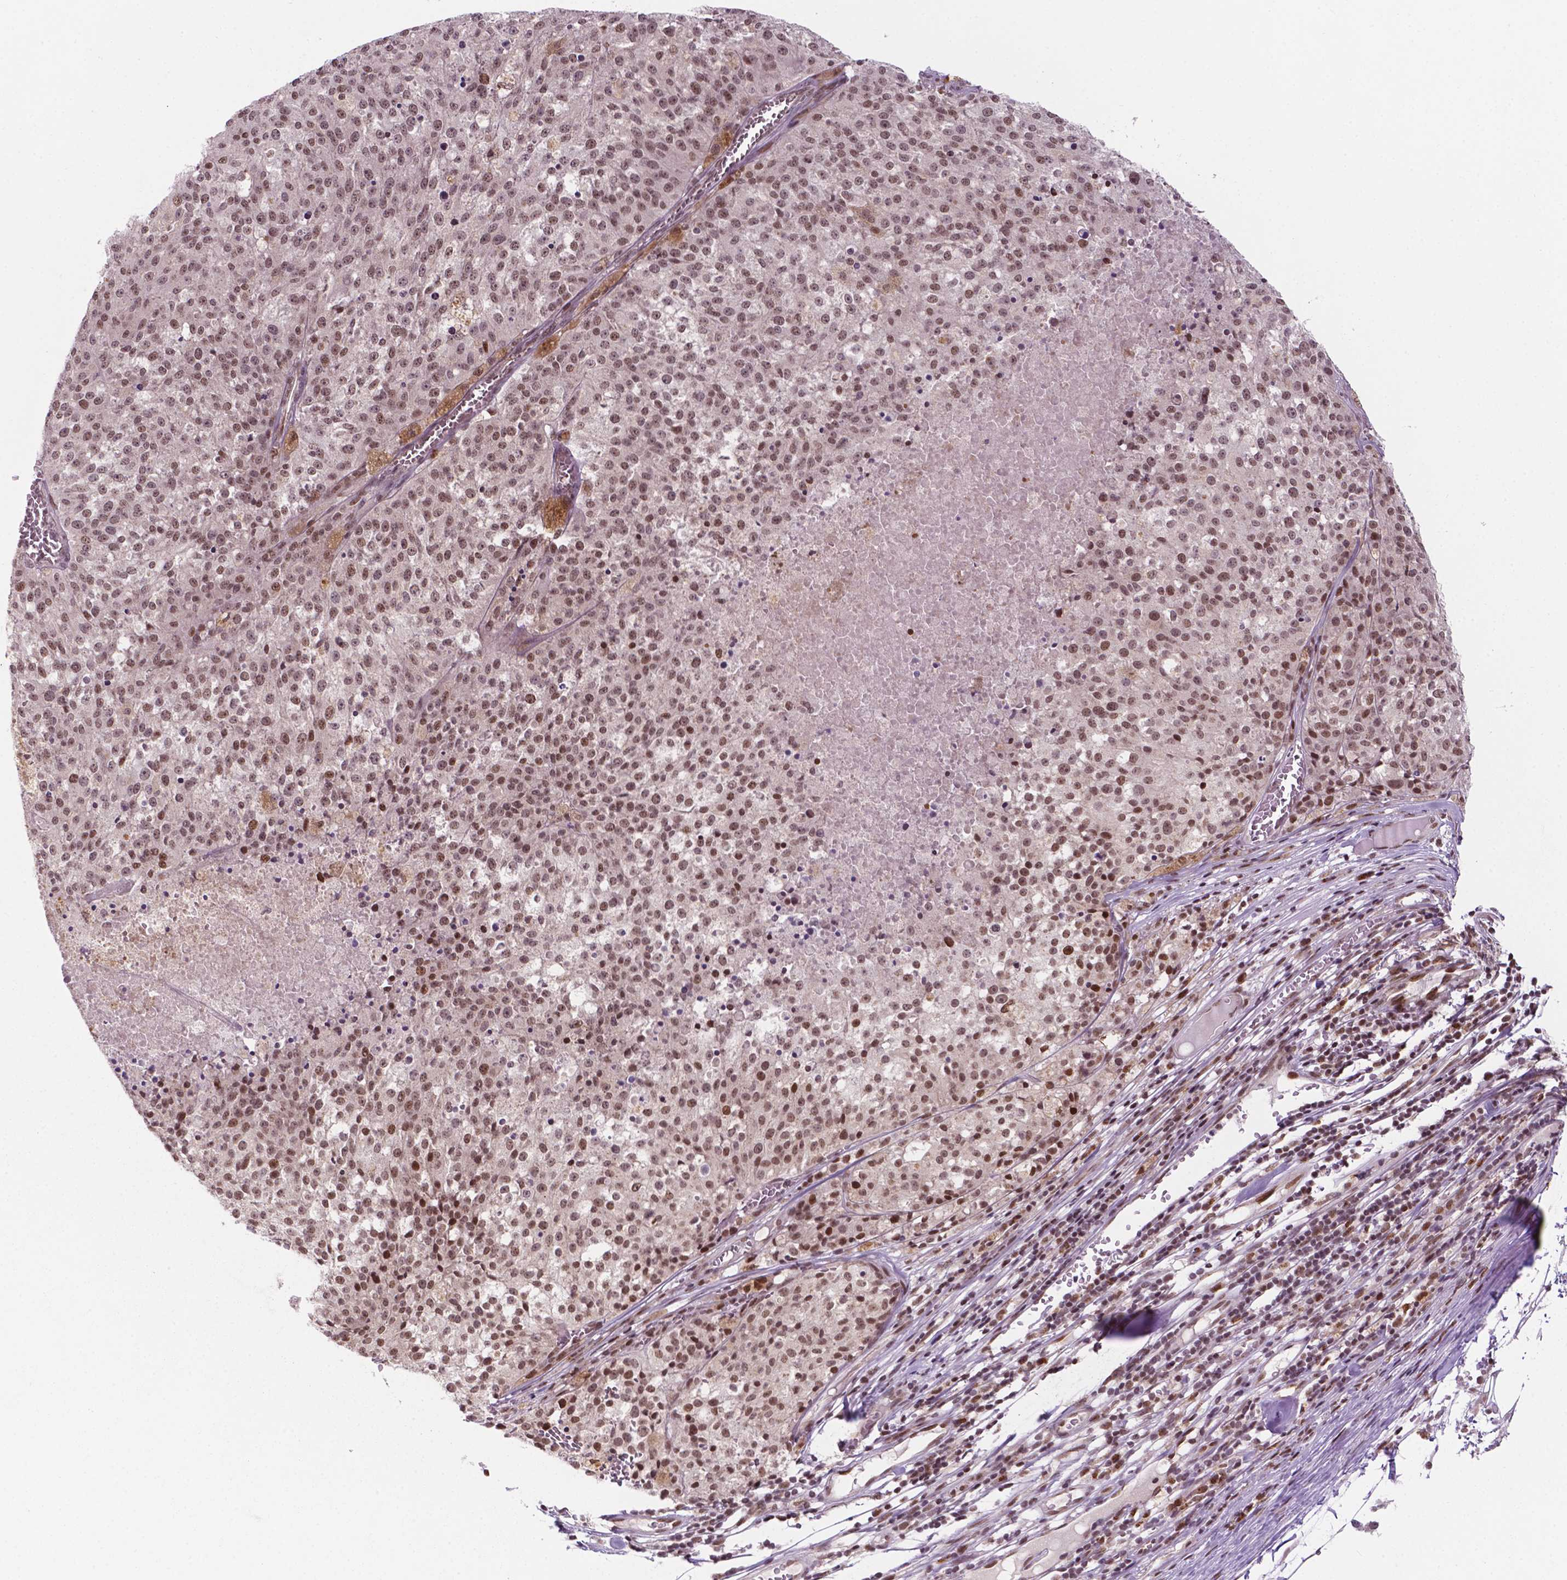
{"staining": {"intensity": "moderate", "quantity": ">75%", "location": "nuclear"}, "tissue": "melanoma", "cell_type": "Tumor cells", "image_type": "cancer", "snomed": [{"axis": "morphology", "description": "Malignant melanoma, Metastatic site"}, {"axis": "topography", "description": "Lymph node"}], "caption": "This is a histology image of immunohistochemistry staining of melanoma, which shows moderate staining in the nuclear of tumor cells.", "gene": "PER2", "patient": {"sex": "female", "age": 64}}